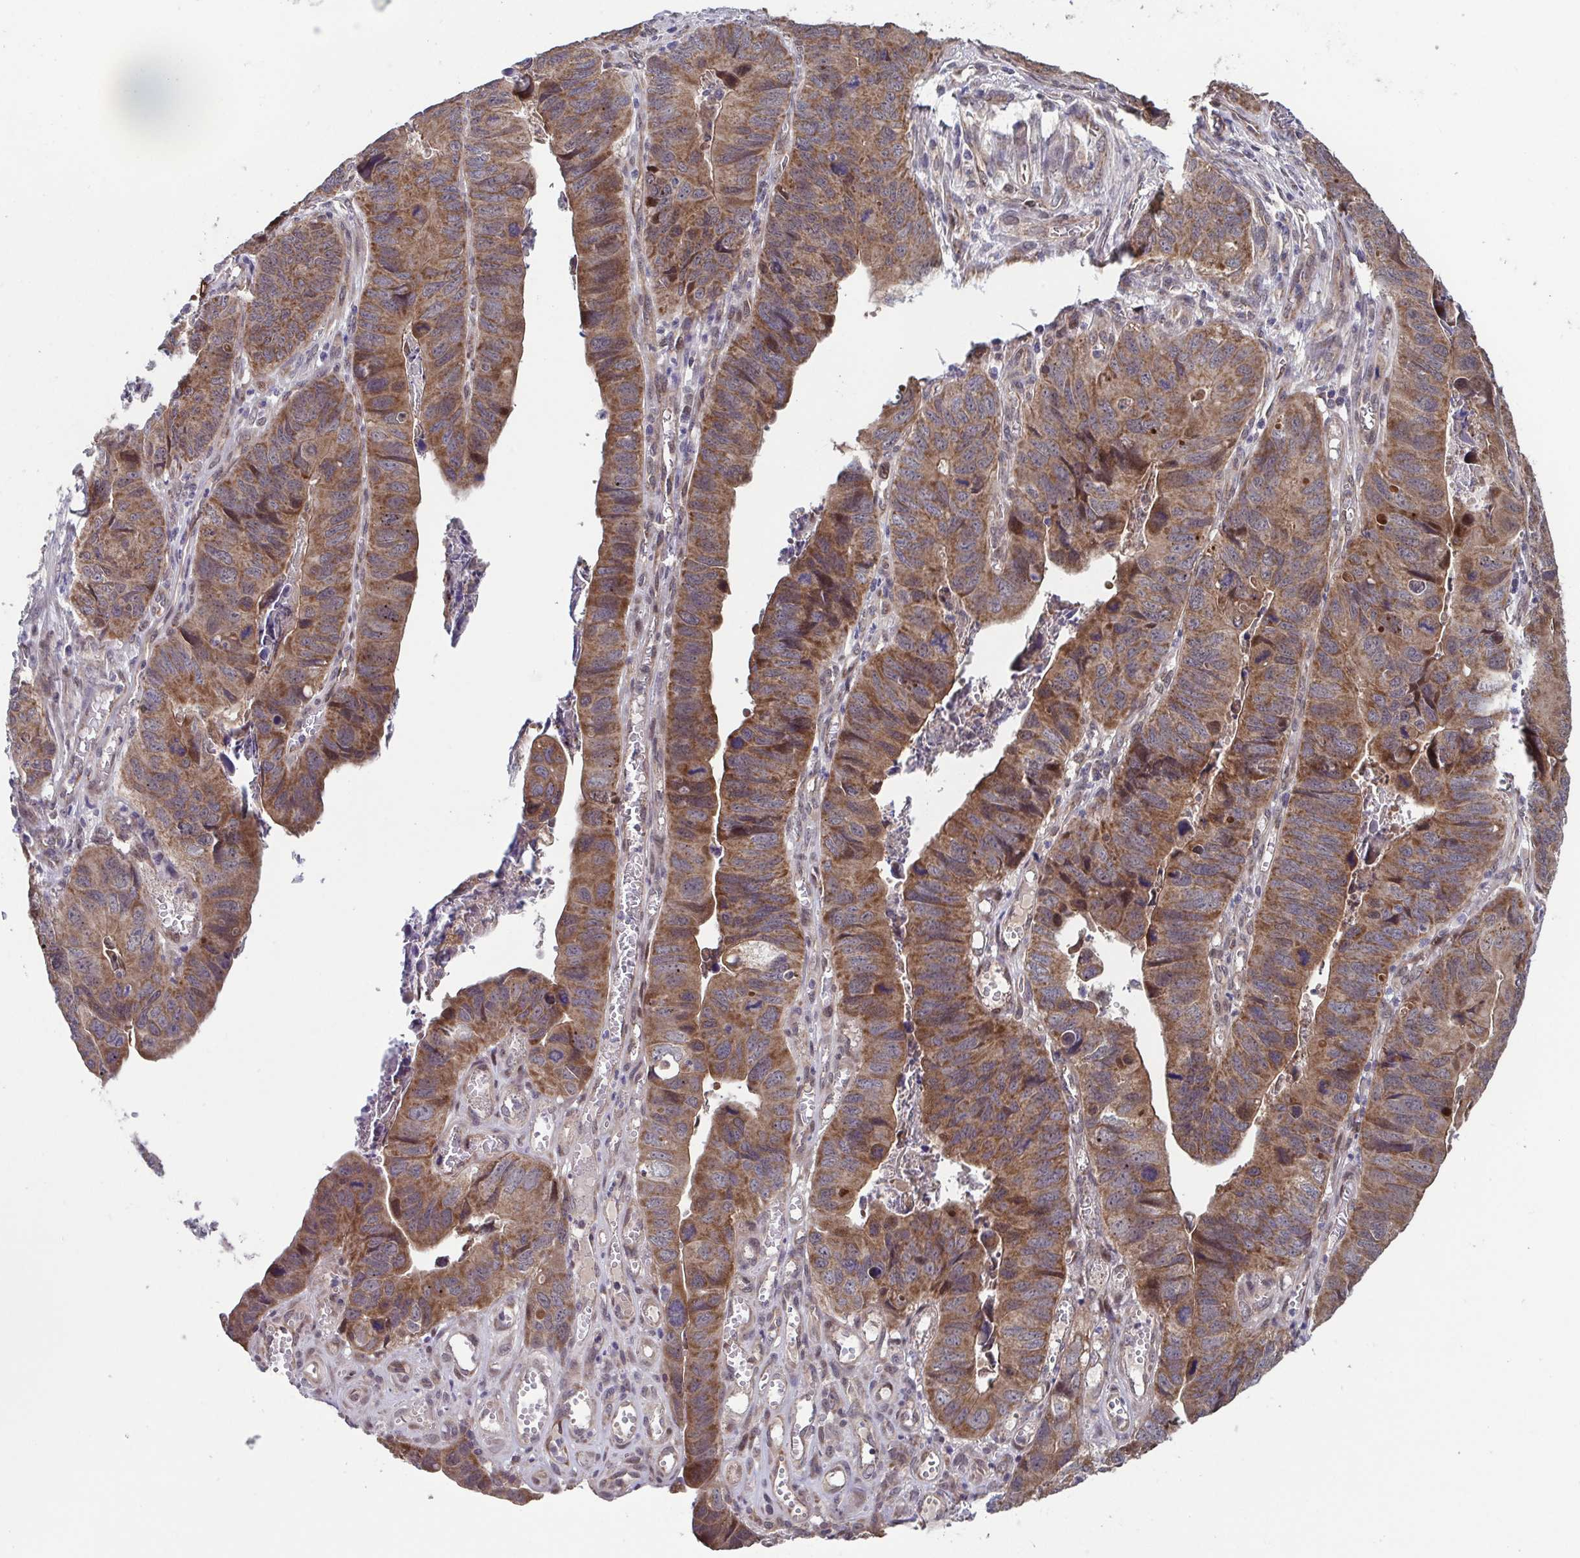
{"staining": {"intensity": "moderate", "quantity": ">75%", "location": "cytoplasmic/membranous"}, "tissue": "stomach cancer", "cell_type": "Tumor cells", "image_type": "cancer", "snomed": [{"axis": "morphology", "description": "Adenocarcinoma, NOS"}, {"axis": "topography", "description": "Stomach, lower"}], "caption": "A brown stain highlights moderate cytoplasmic/membranous staining of a protein in stomach cancer (adenocarcinoma) tumor cells.", "gene": "TTC19", "patient": {"sex": "male", "age": 77}}